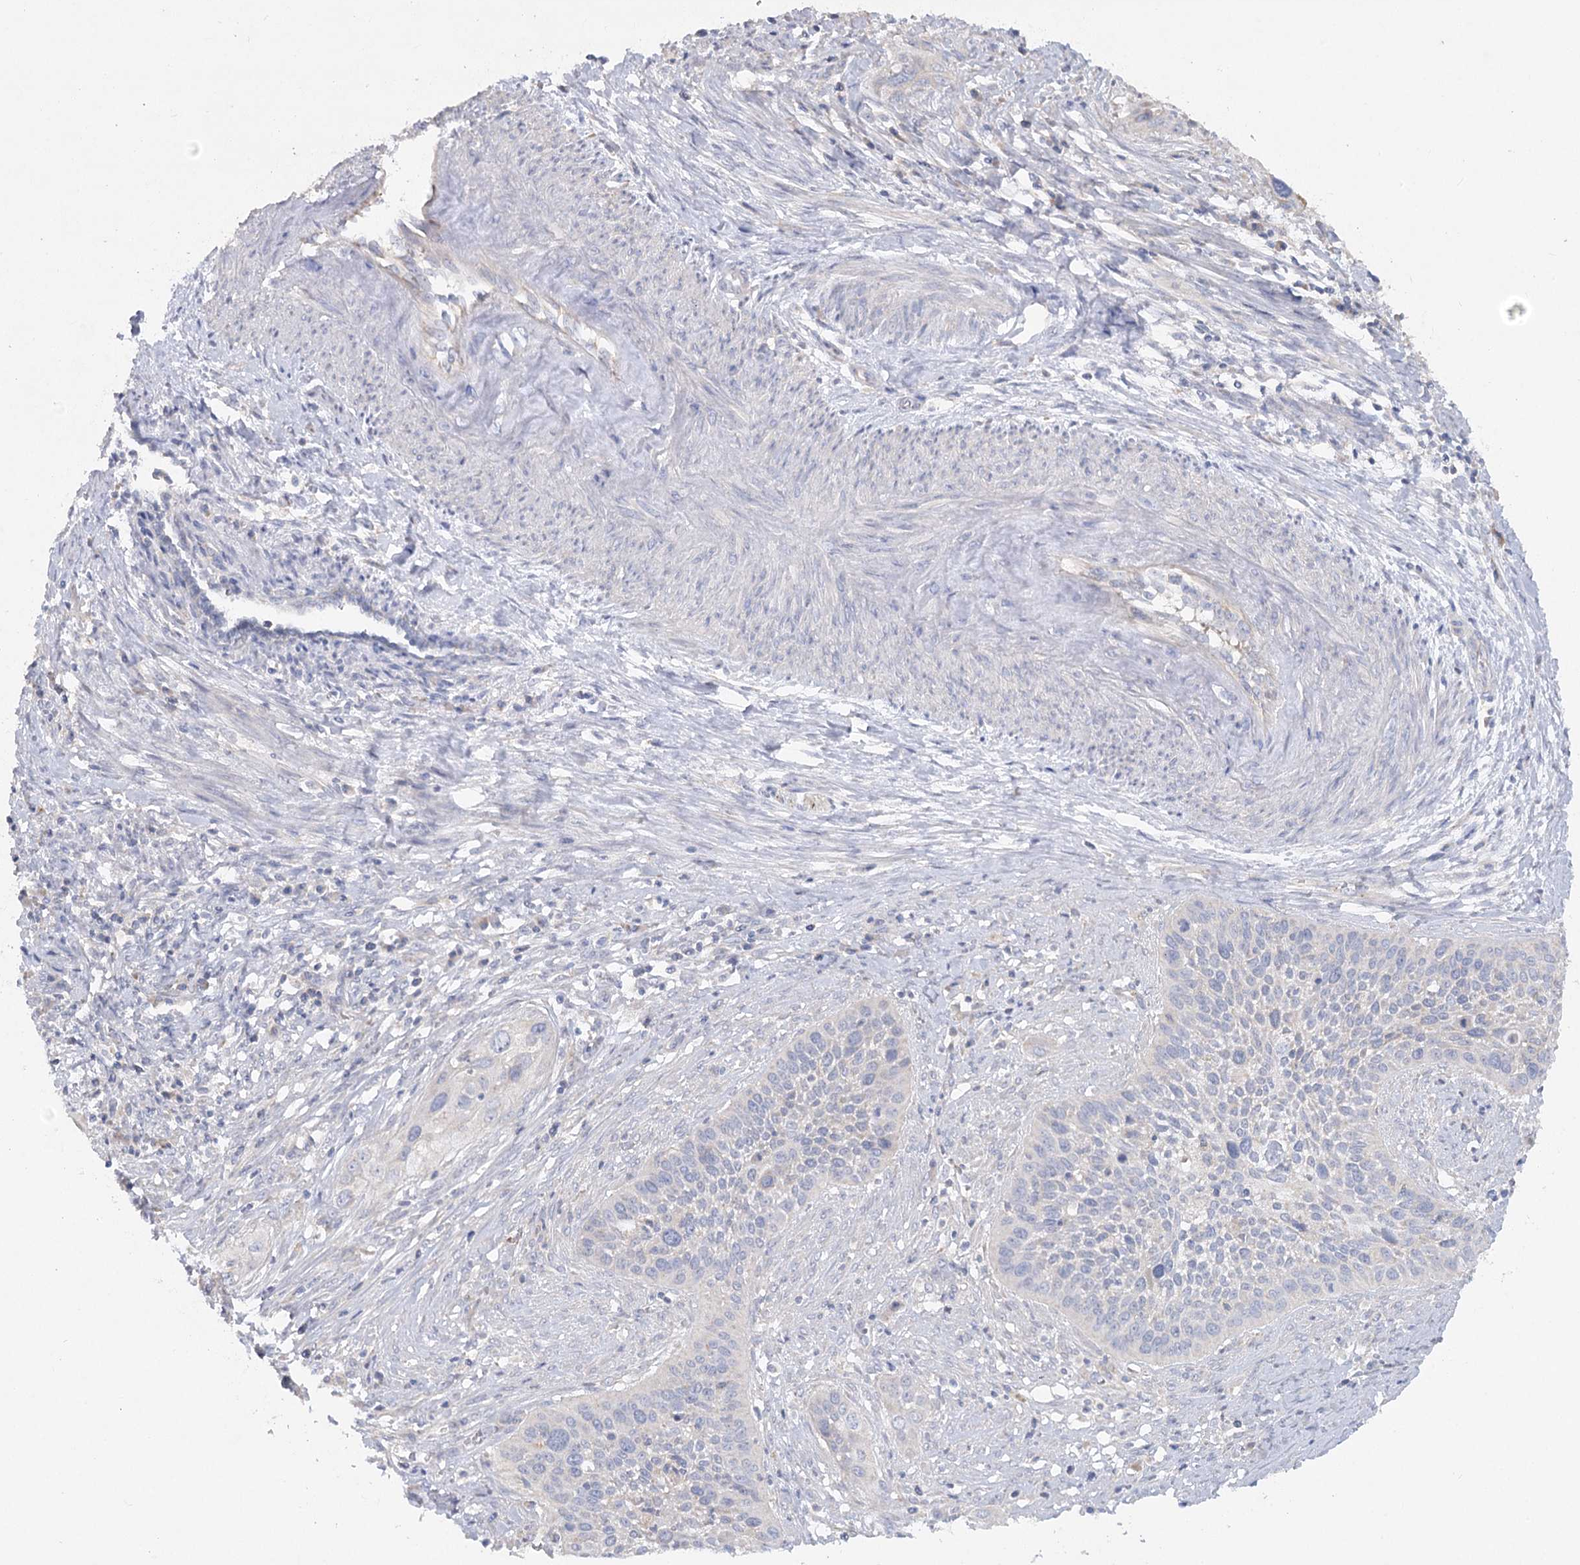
{"staining": {"intensity": "negative", "quantity": "none", "location": "none"}, "tissue": "cervical cancer", "cell_type": "Tumor cells", "image_type": "cancer", "snomed": [{"axis": "morphology", "description": "Squamous cell carcinoma, NOS"}, {"axis": "topography", "description": "Cervix"}], "caption": "Cervical cancer (squamous cell carcinoma) stained for a protein using immunohistochemistry (IHC) demonstrates no positivity tumor cells.", "gene": "TMEM187", "patient": {"sex": "female", "age": 34}}